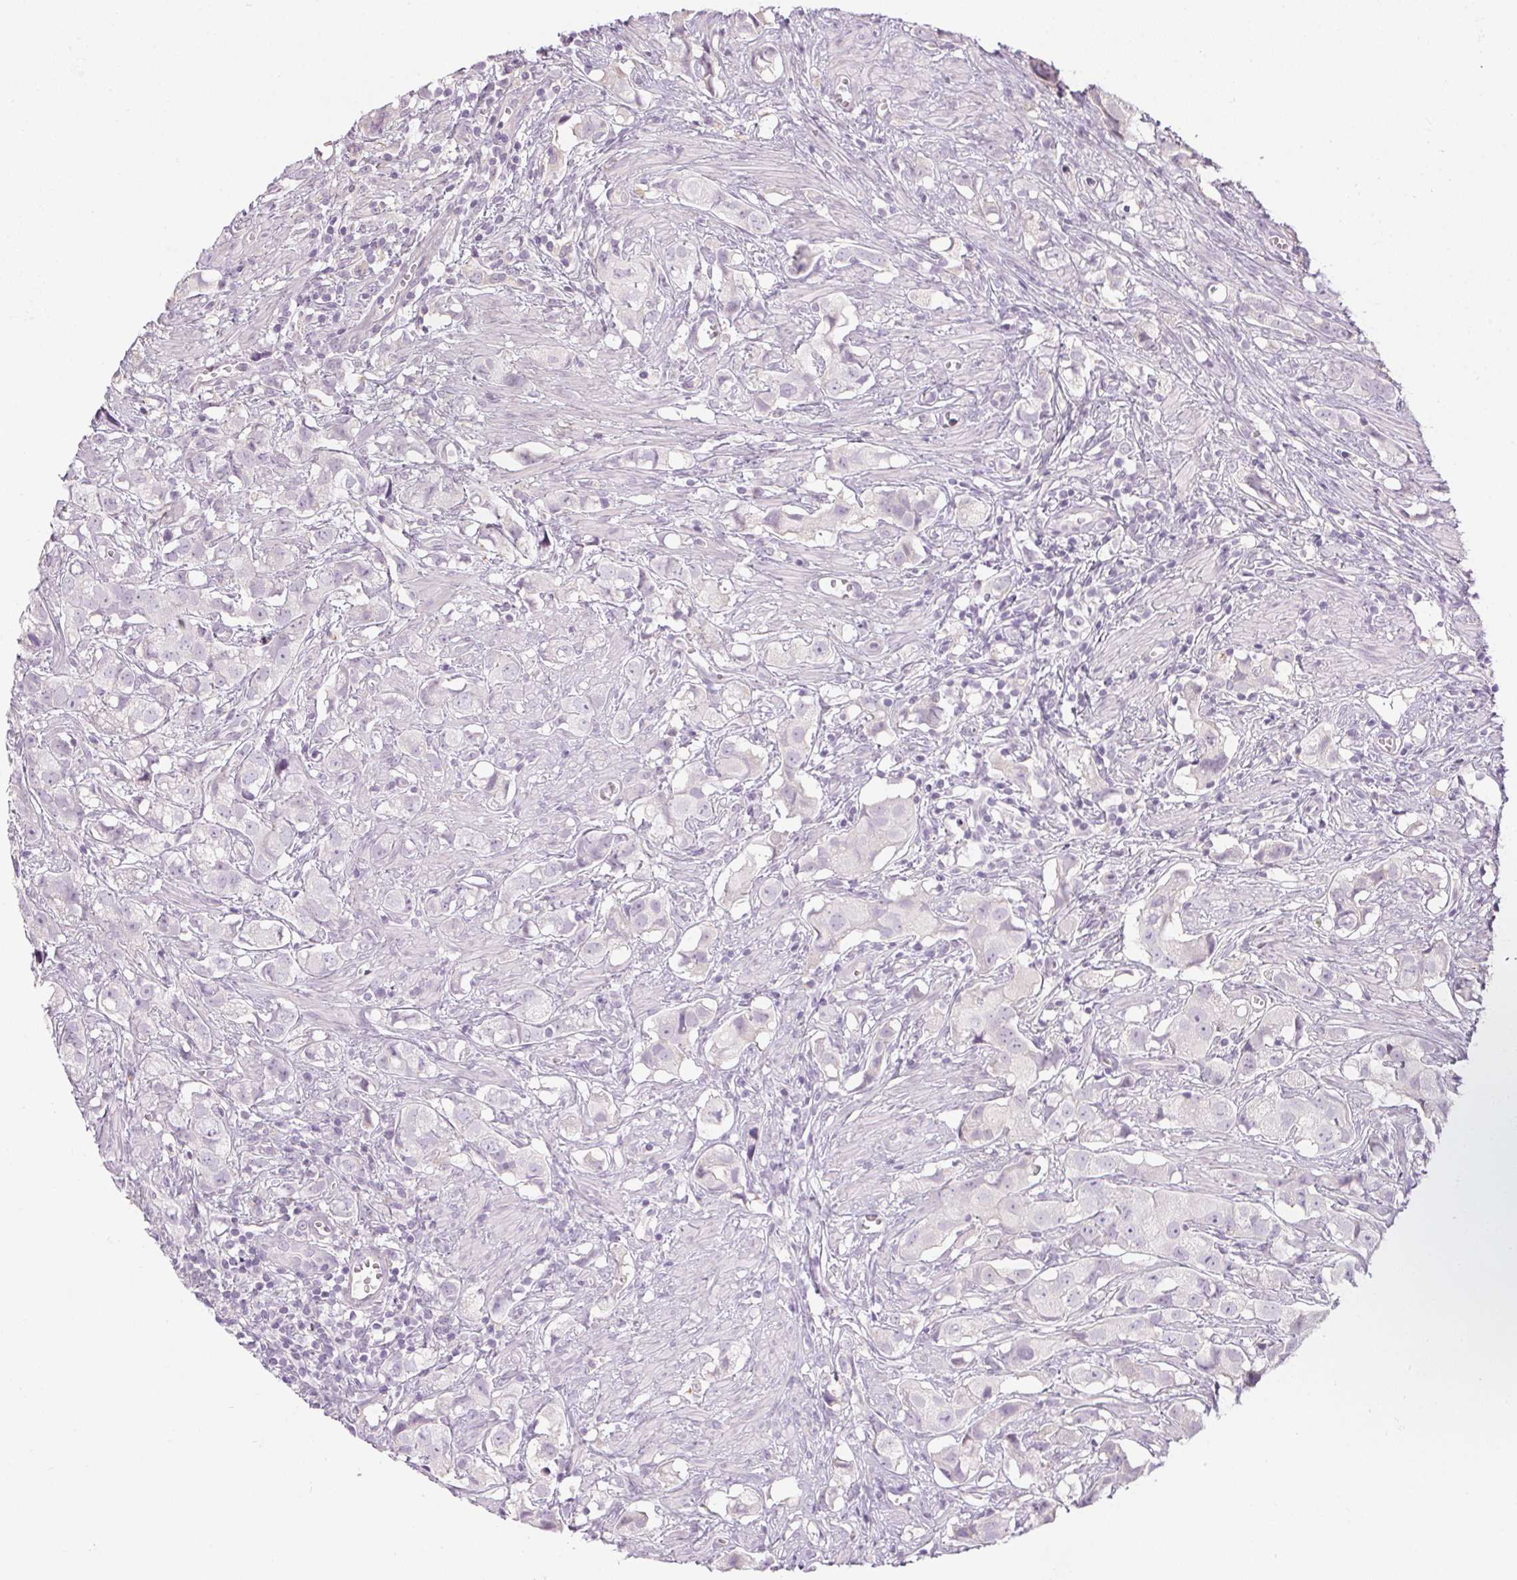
{"staining": {"intensity": "negative", "quantity": "none", "location": "none"}, "tissue": "prostate cancer", "cell_type": "Tumor cells", "image_type": "cancer", "snomed": [{"axis": "morphology", "description": "Adenocarcinoma, High grade"}, {"axis": "topography", "description": "Prostate"}], "caption": "Tumor cells show no significant staining in prostate cancer (adenocarcinoma (high-grade)). (DAB (3,3'-diaminobenzidine) IHC, high magnification).", "gene": "CTCFL", "patient": {"sex": "male", "age": 58}}